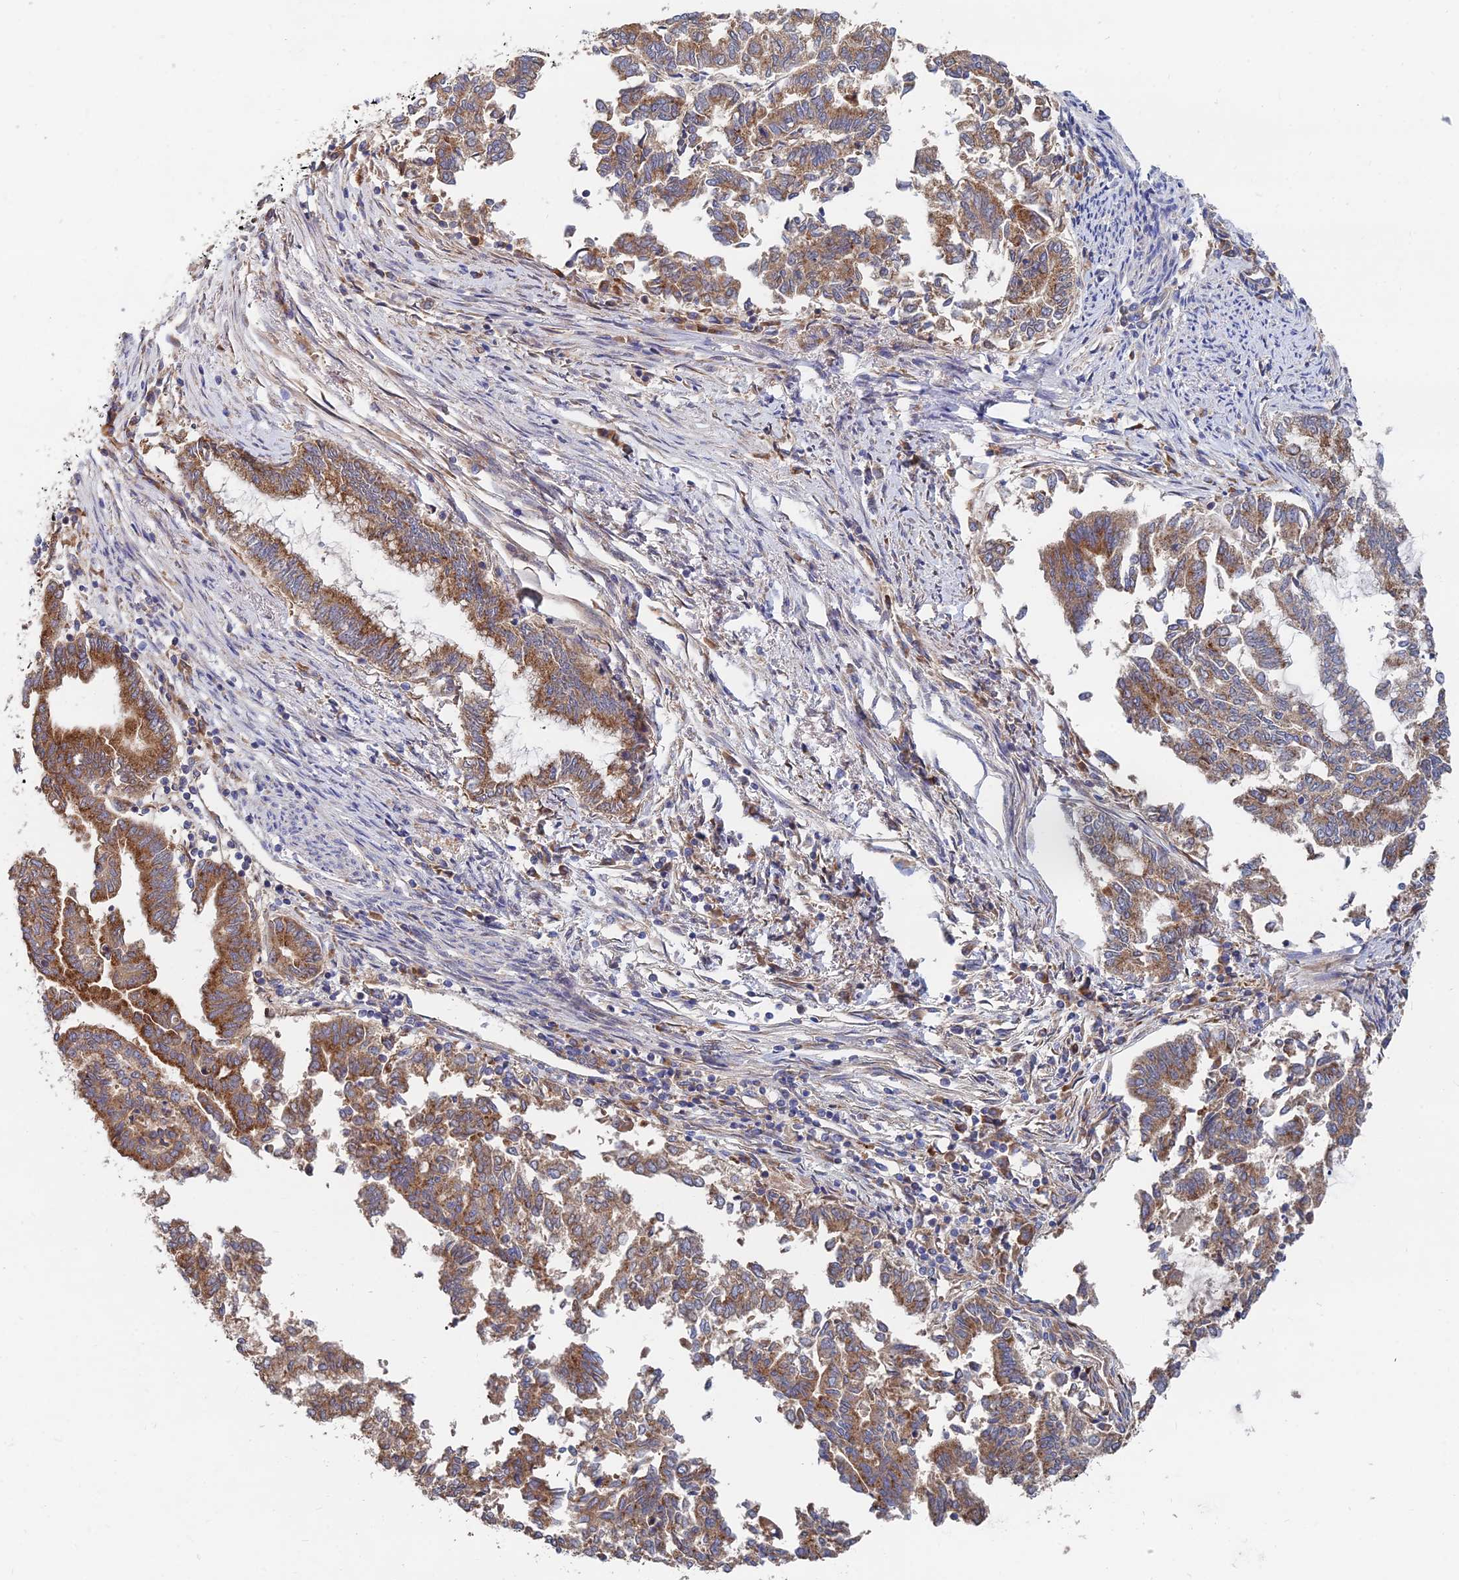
{"staining": {"intensity": "moderate", "quantity": ">75%", "location": "cytoplasmic/membranous"}, "tissue": "endometrial cancer", "cell_type": "Tumor cells", "image_type": "cancer", "snomed": [{"axis": "morphology", "description": "Adenocarcinoma, NOS"}, {"axis": "topography", "description": "Endometrium"}], "caption": "A histopathology image of human endometrial adenocarcinoma stained for a protein displays moderate cytoplasmic/membranous brown staining in tumor cells.", "gene": "CCZ1", "patient": {"sex": "female", "age": 79}}